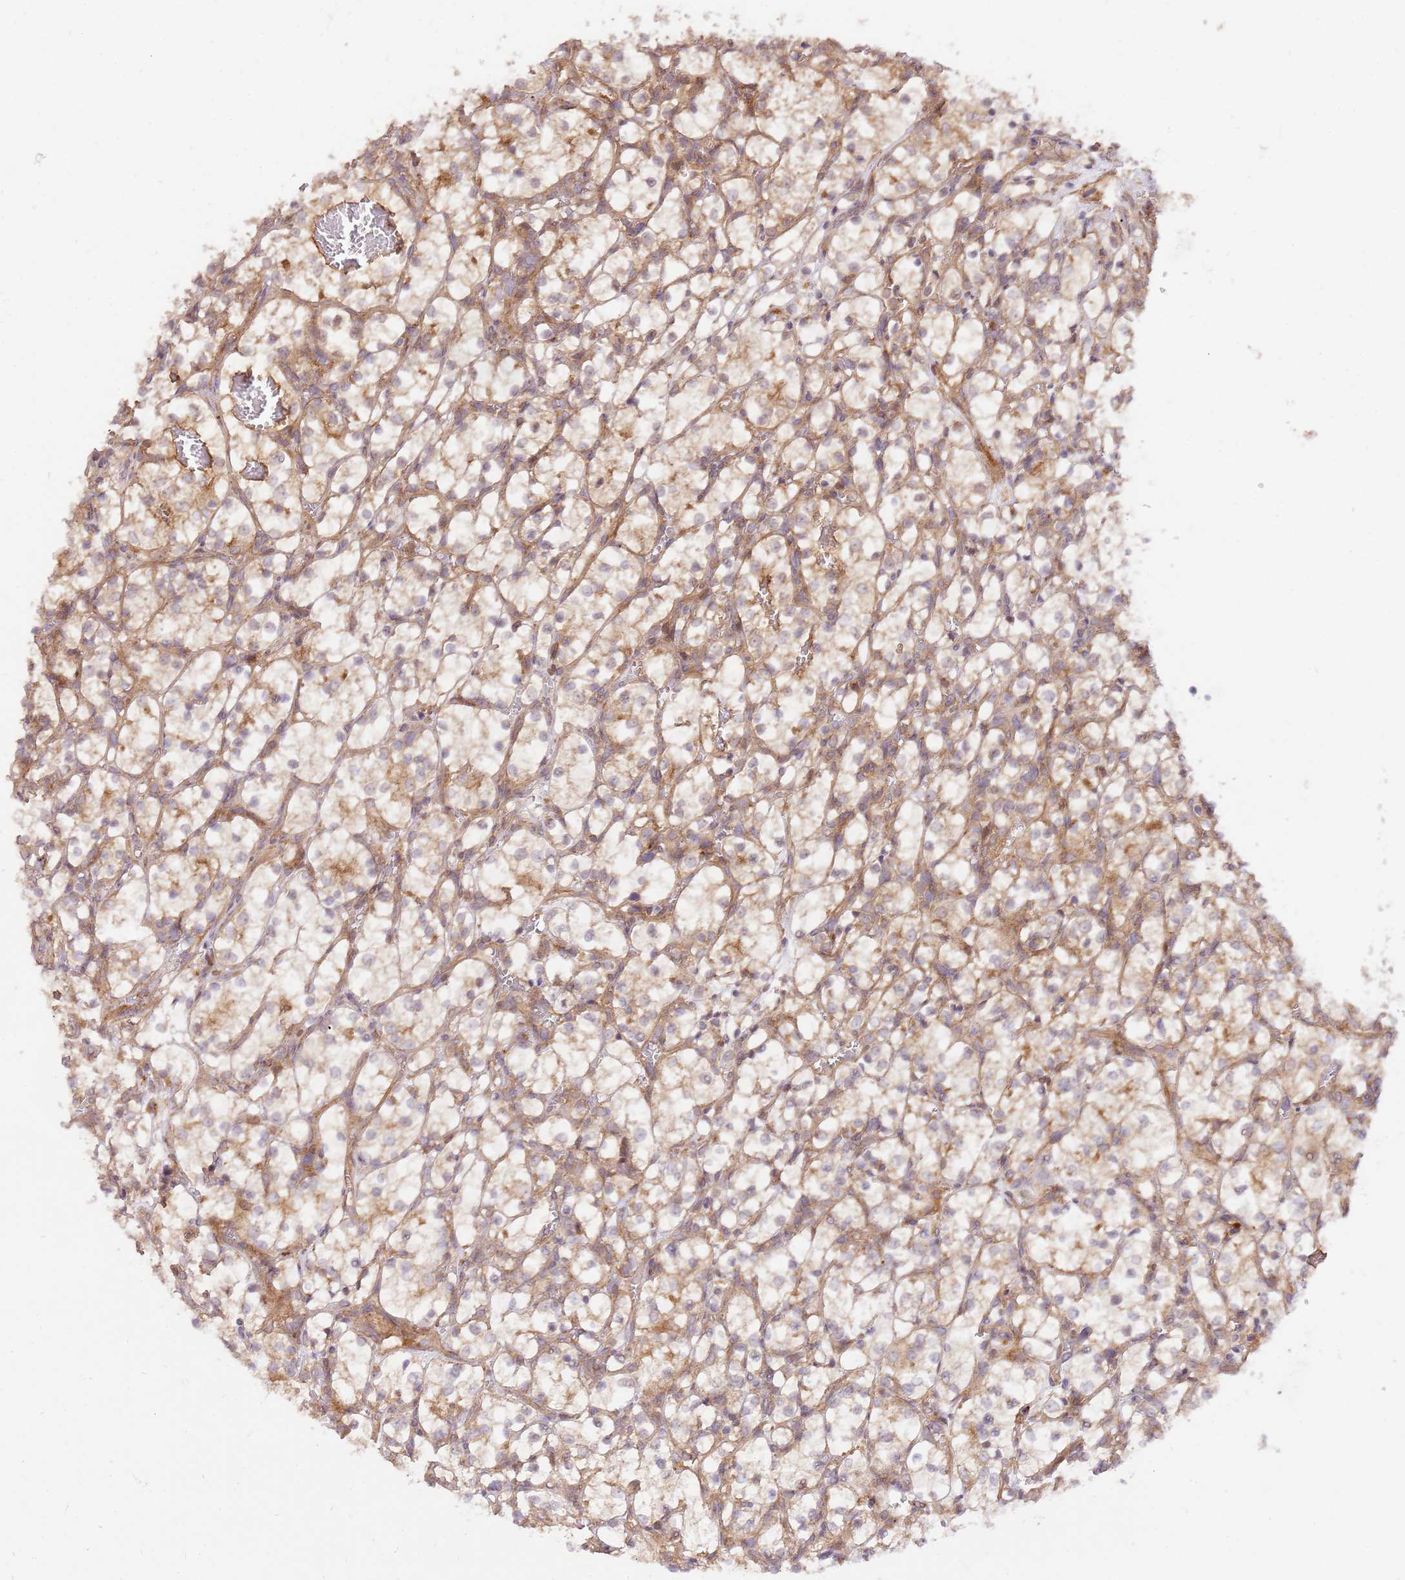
{"staining": {"intensity": "weak", "quantity": "<25%", "location": "cytoplasmic/membranous"}, "tissue": "renal cancer", "cell_type": "Tumor cells", "image_type": "cancer", "snomed": [{"axis": "morphology", "description": "Adenocarcinoma, NOS"}, {"axis": "topography", "description": "Kidney"}], "caption": "The photomicrograph reveals no staining of tumor cells in renal adenocarcinoma.", "gene": "GAREM1", "patient": {"sex": "female", "age": 69}}